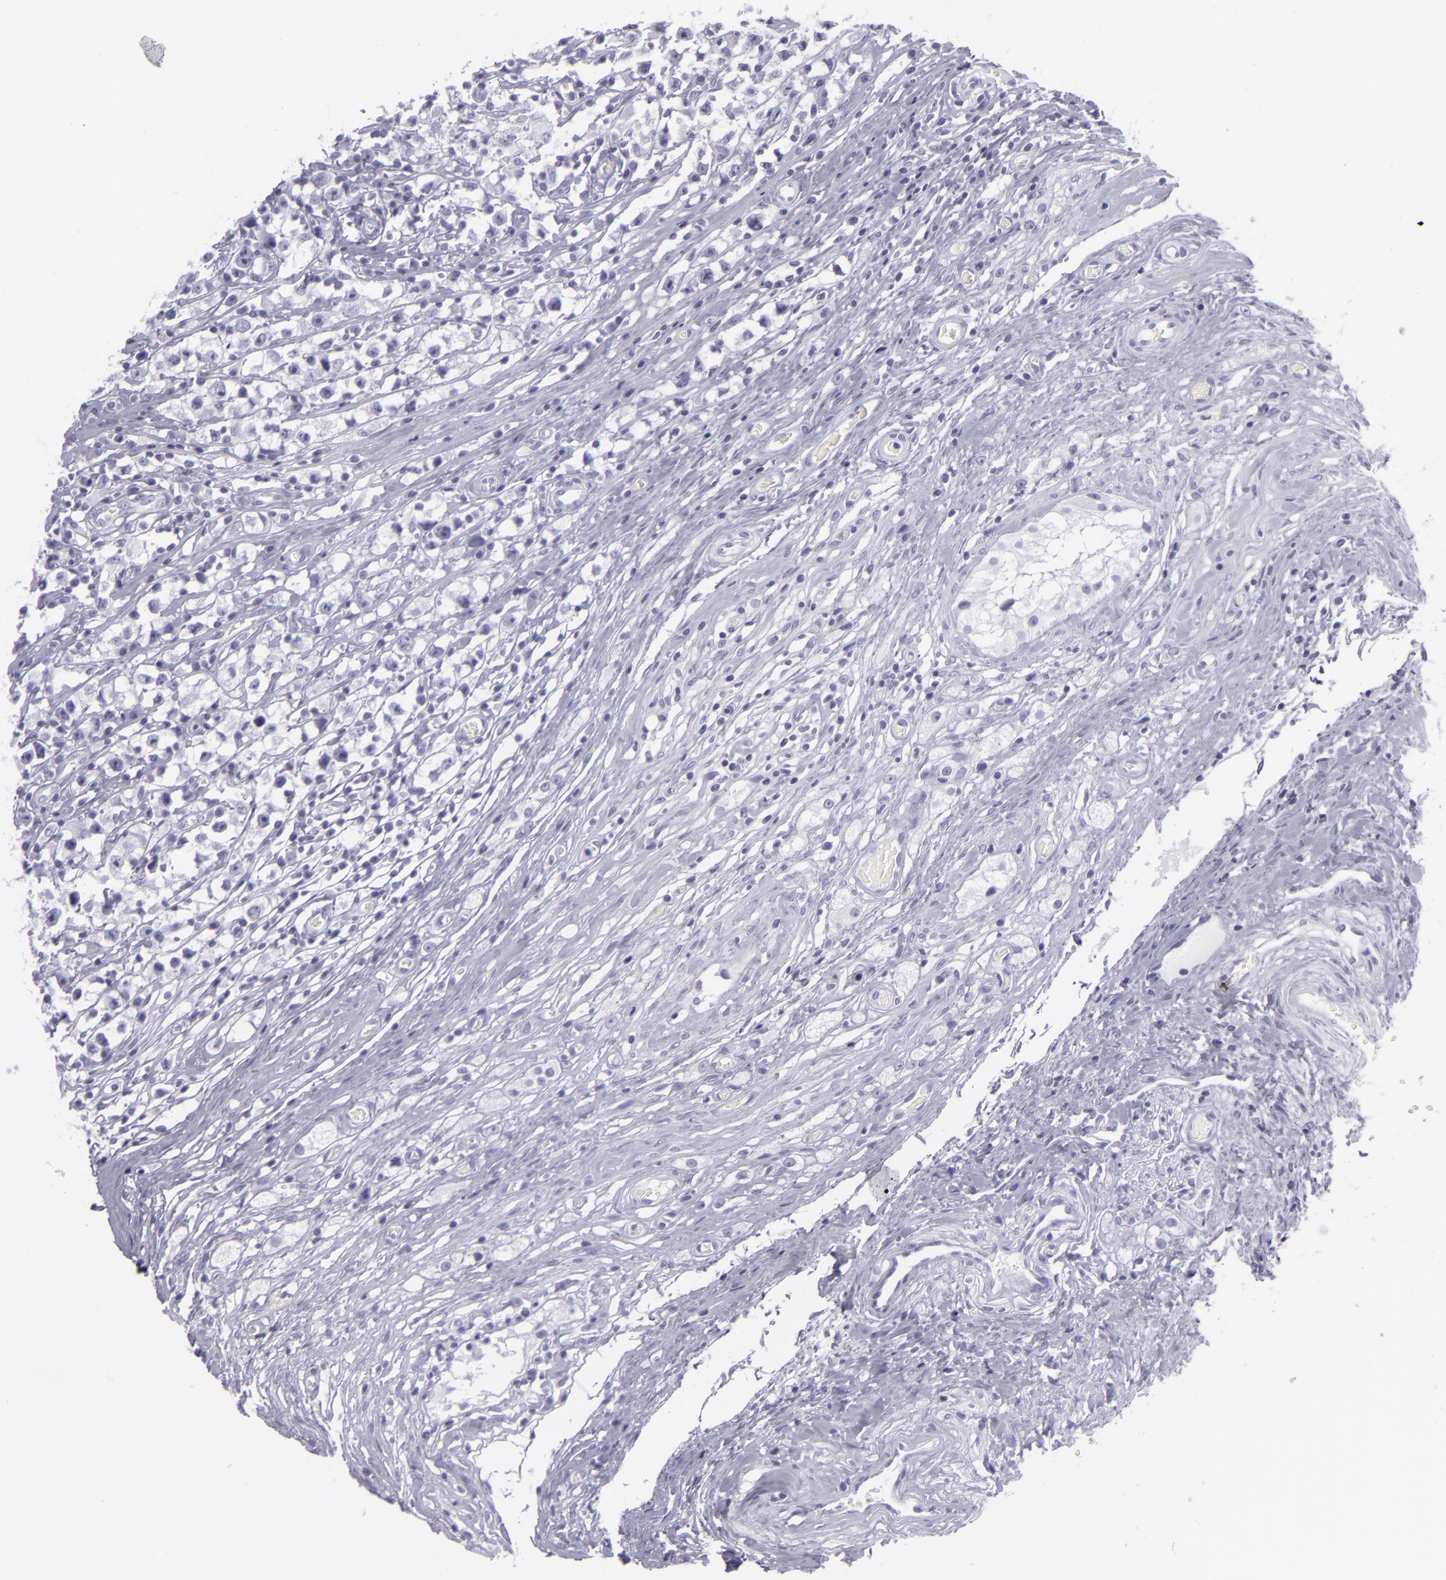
{"staining": {"intensity": "negative", "quantity": "none", "location": "none"}, "tissue": "testis cancer", "cell_type": "Tumor cells", "image_type": "cancer", "snomed": [{"axis": "morphology", "description": "Seminoma, NOS"}, {"axis": "topography", "description": "Testis"}], "caption": "Tumor cells show no significant protein expression in testis cancer (seminoma).", "gene": "MUC6", "patient": {"sex": "male", "age": 35}}